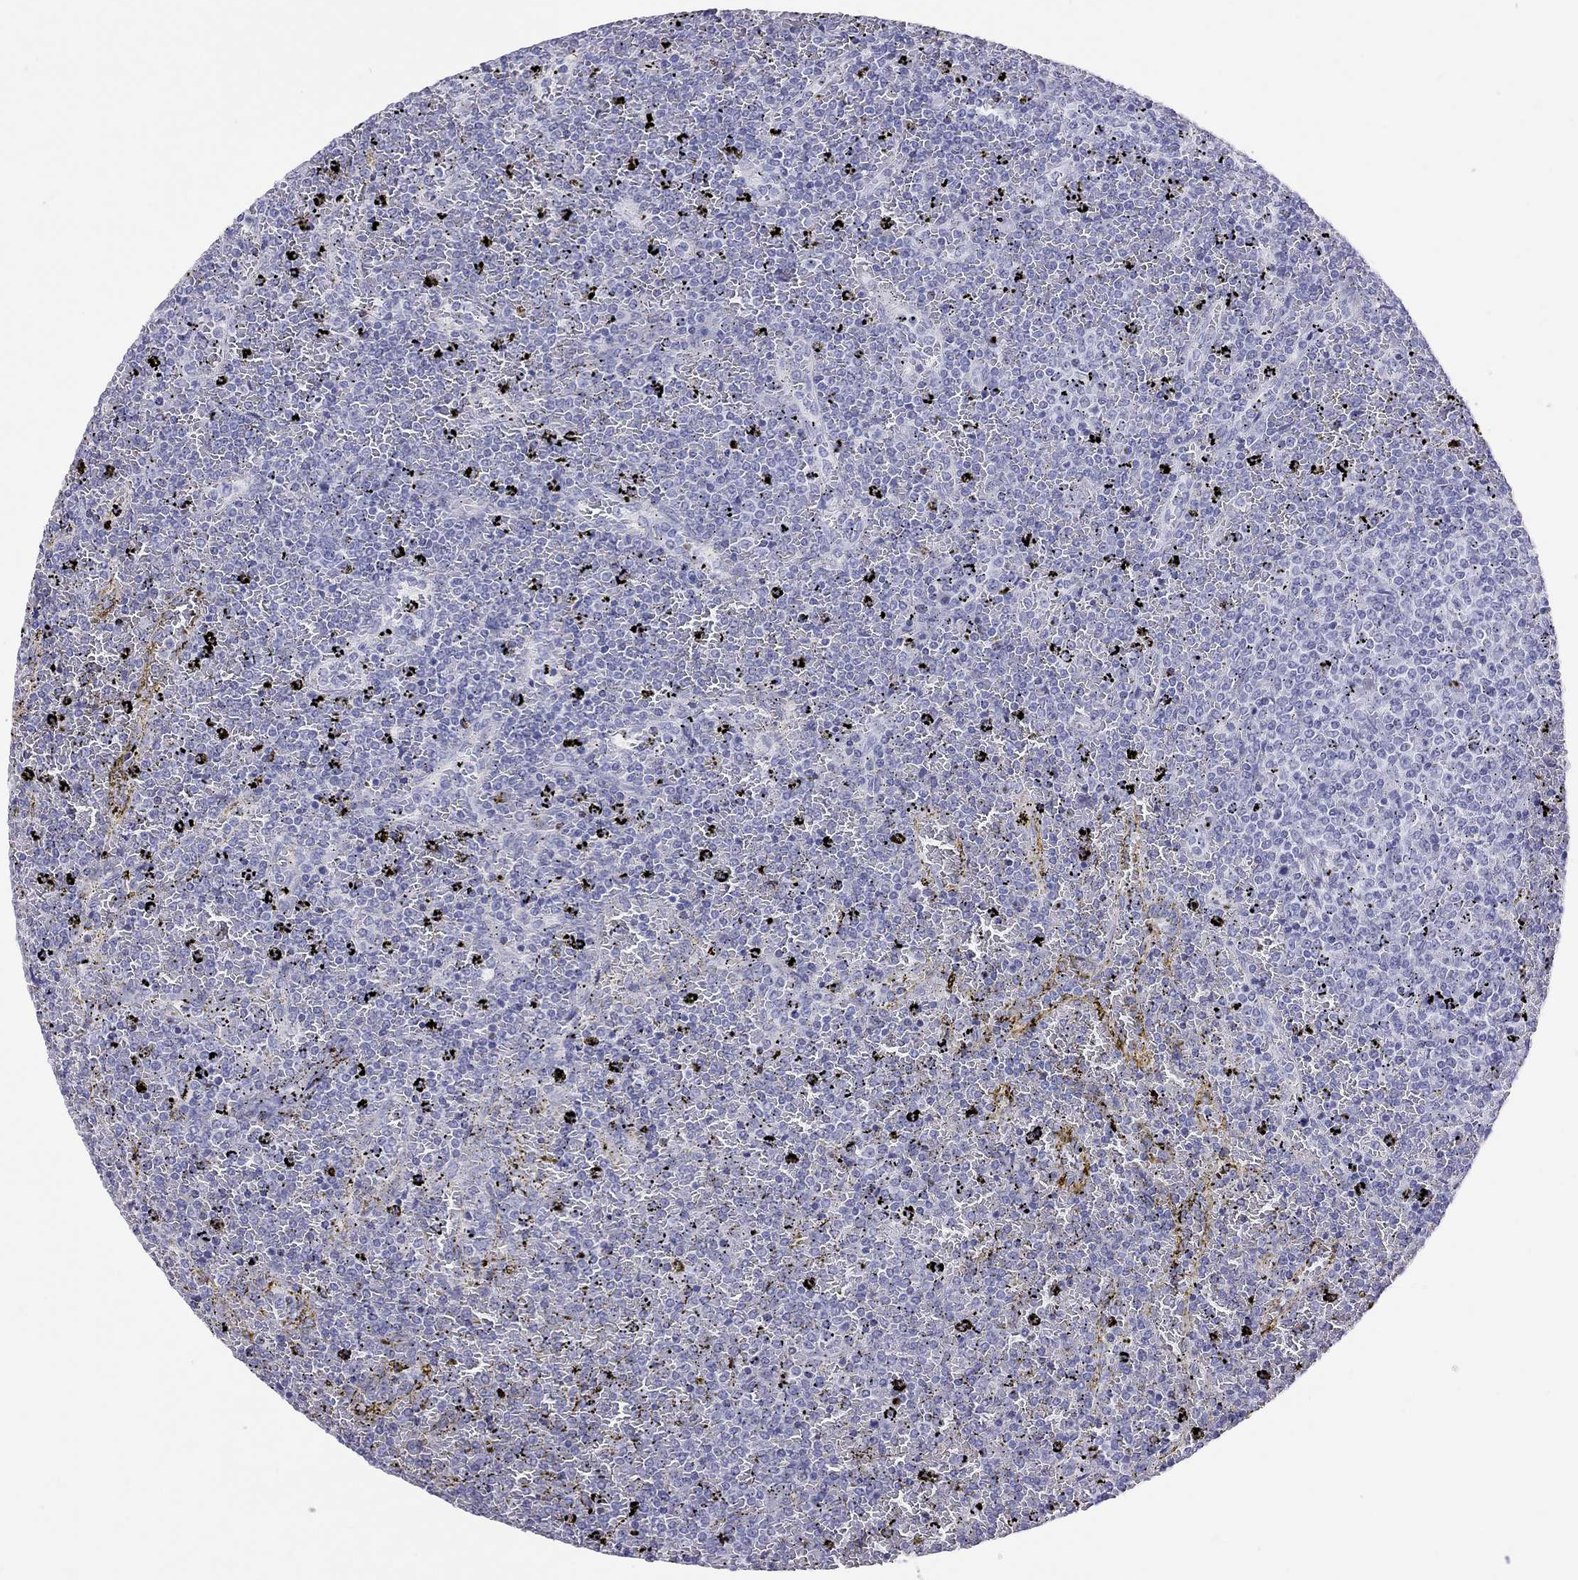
{"staining": {"intensity": "negative", "quantity": "none", "location": "none"}, "tissue": "lymphoma", "cell_type": "Tumor cells", "image_type": "cancer", "snomed": [{"axis": "morphology", "description": "Malignant lymphoma, non-Hodgkin's type, Low grade"}, {"axis": "topography", "description": "Spleen"}], "caption": "There is no significant staining in tumor cells of lymphoma. (DAB (3,3'-diaminobenzidine) immunohistochemistry with hematoxylin counter stain).", "gene": "STAG3", "patient": {"sex": "female", "age": 77}}